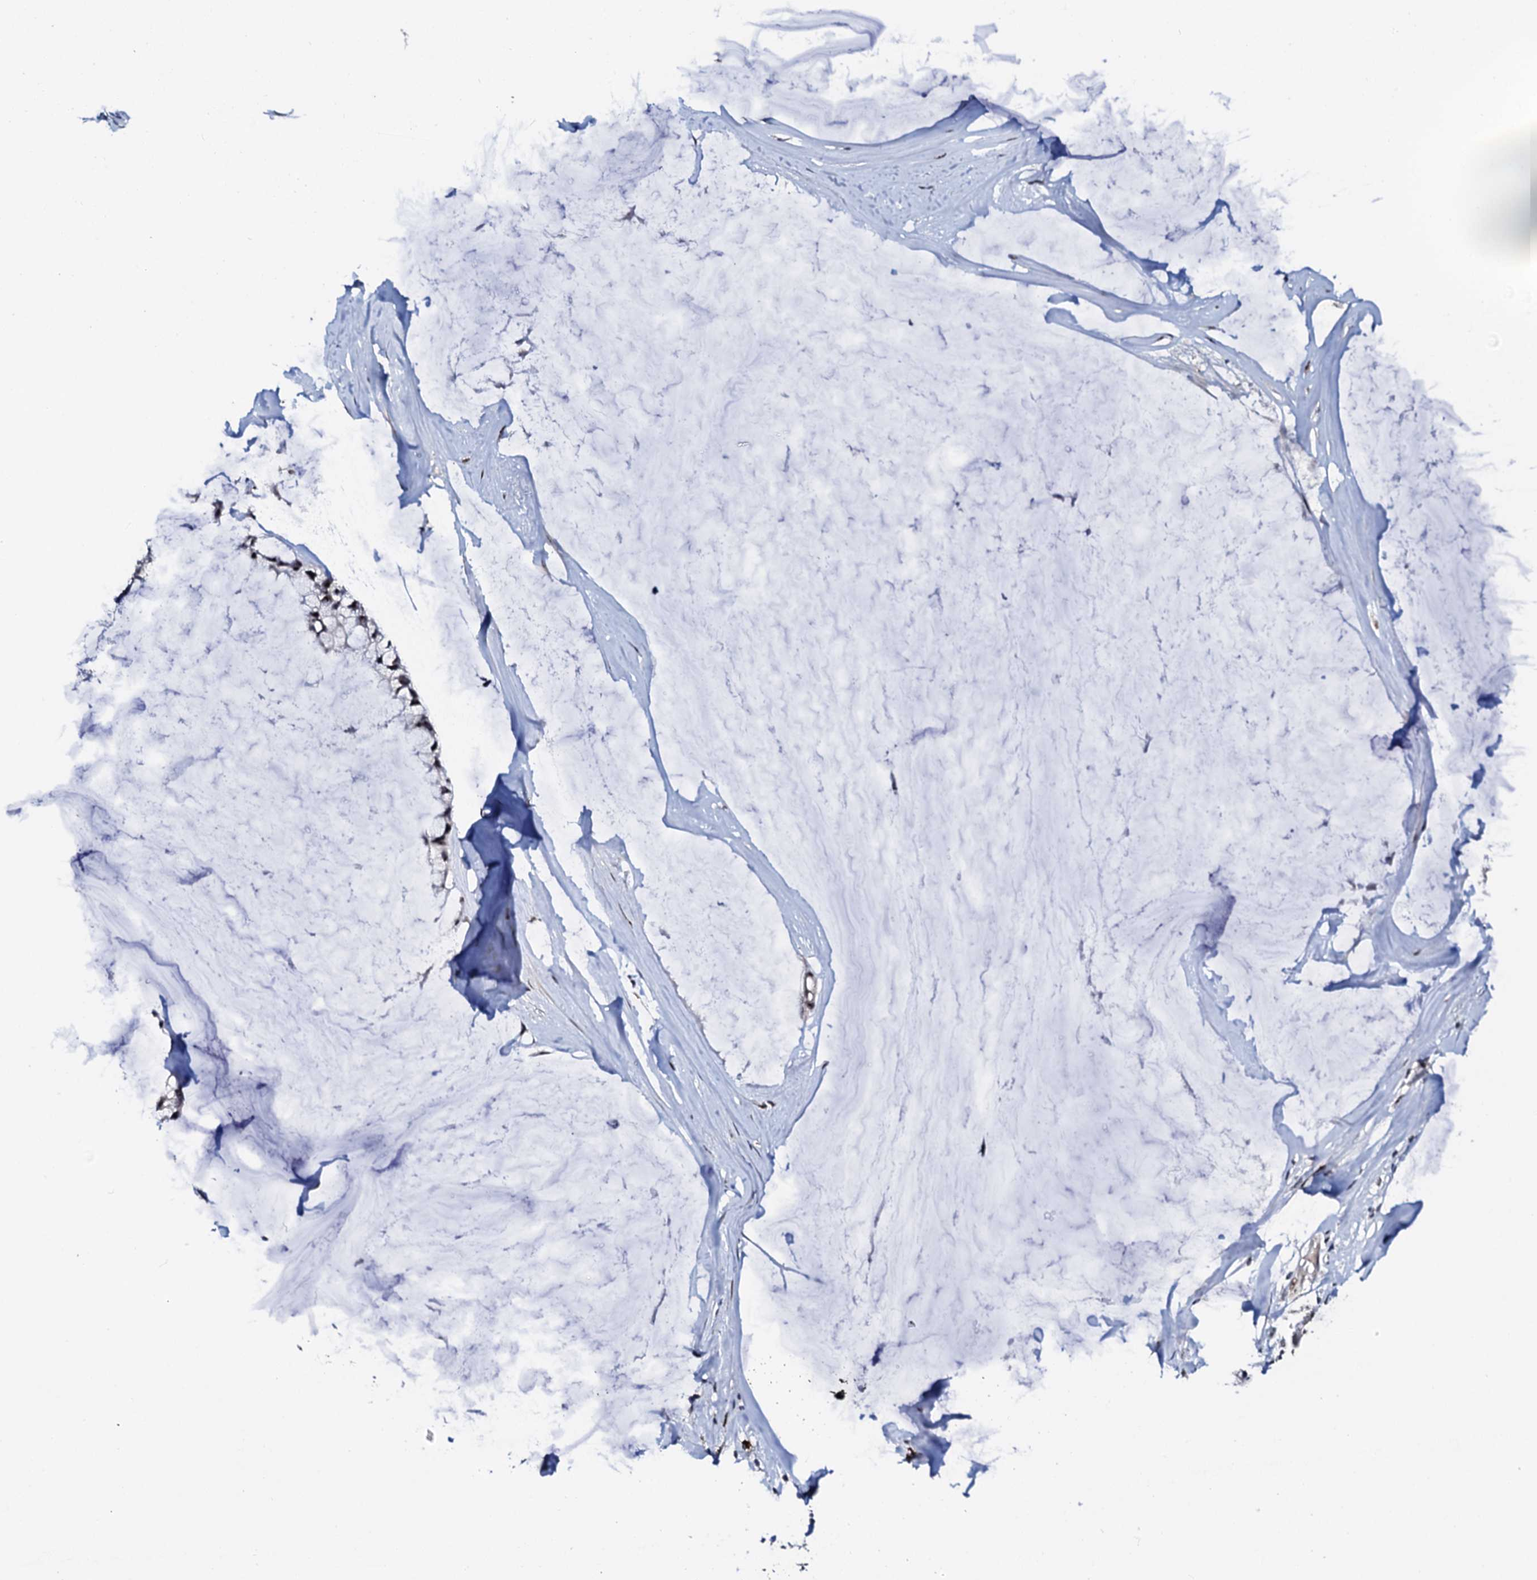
{"staining": {"intensity": "weak", "quantity": "<25%", "location": "nuclear"}, "tissue": "ovarian cancer", "cell_type": "Tumor cells", "image_type": "cancer", "snomed": [{"axis": "morphology", "description": "Cystadenocarcinoma, mucinous, NOS"}, {"axis": "topography", "description": "Ovary"}], "caption": "Tumor cells show no significant positivity in mucinous cystadenocarcinoma (ovarian).", "gene": "NEUROG3", "patient": {"sex": "female", "age": 39}}